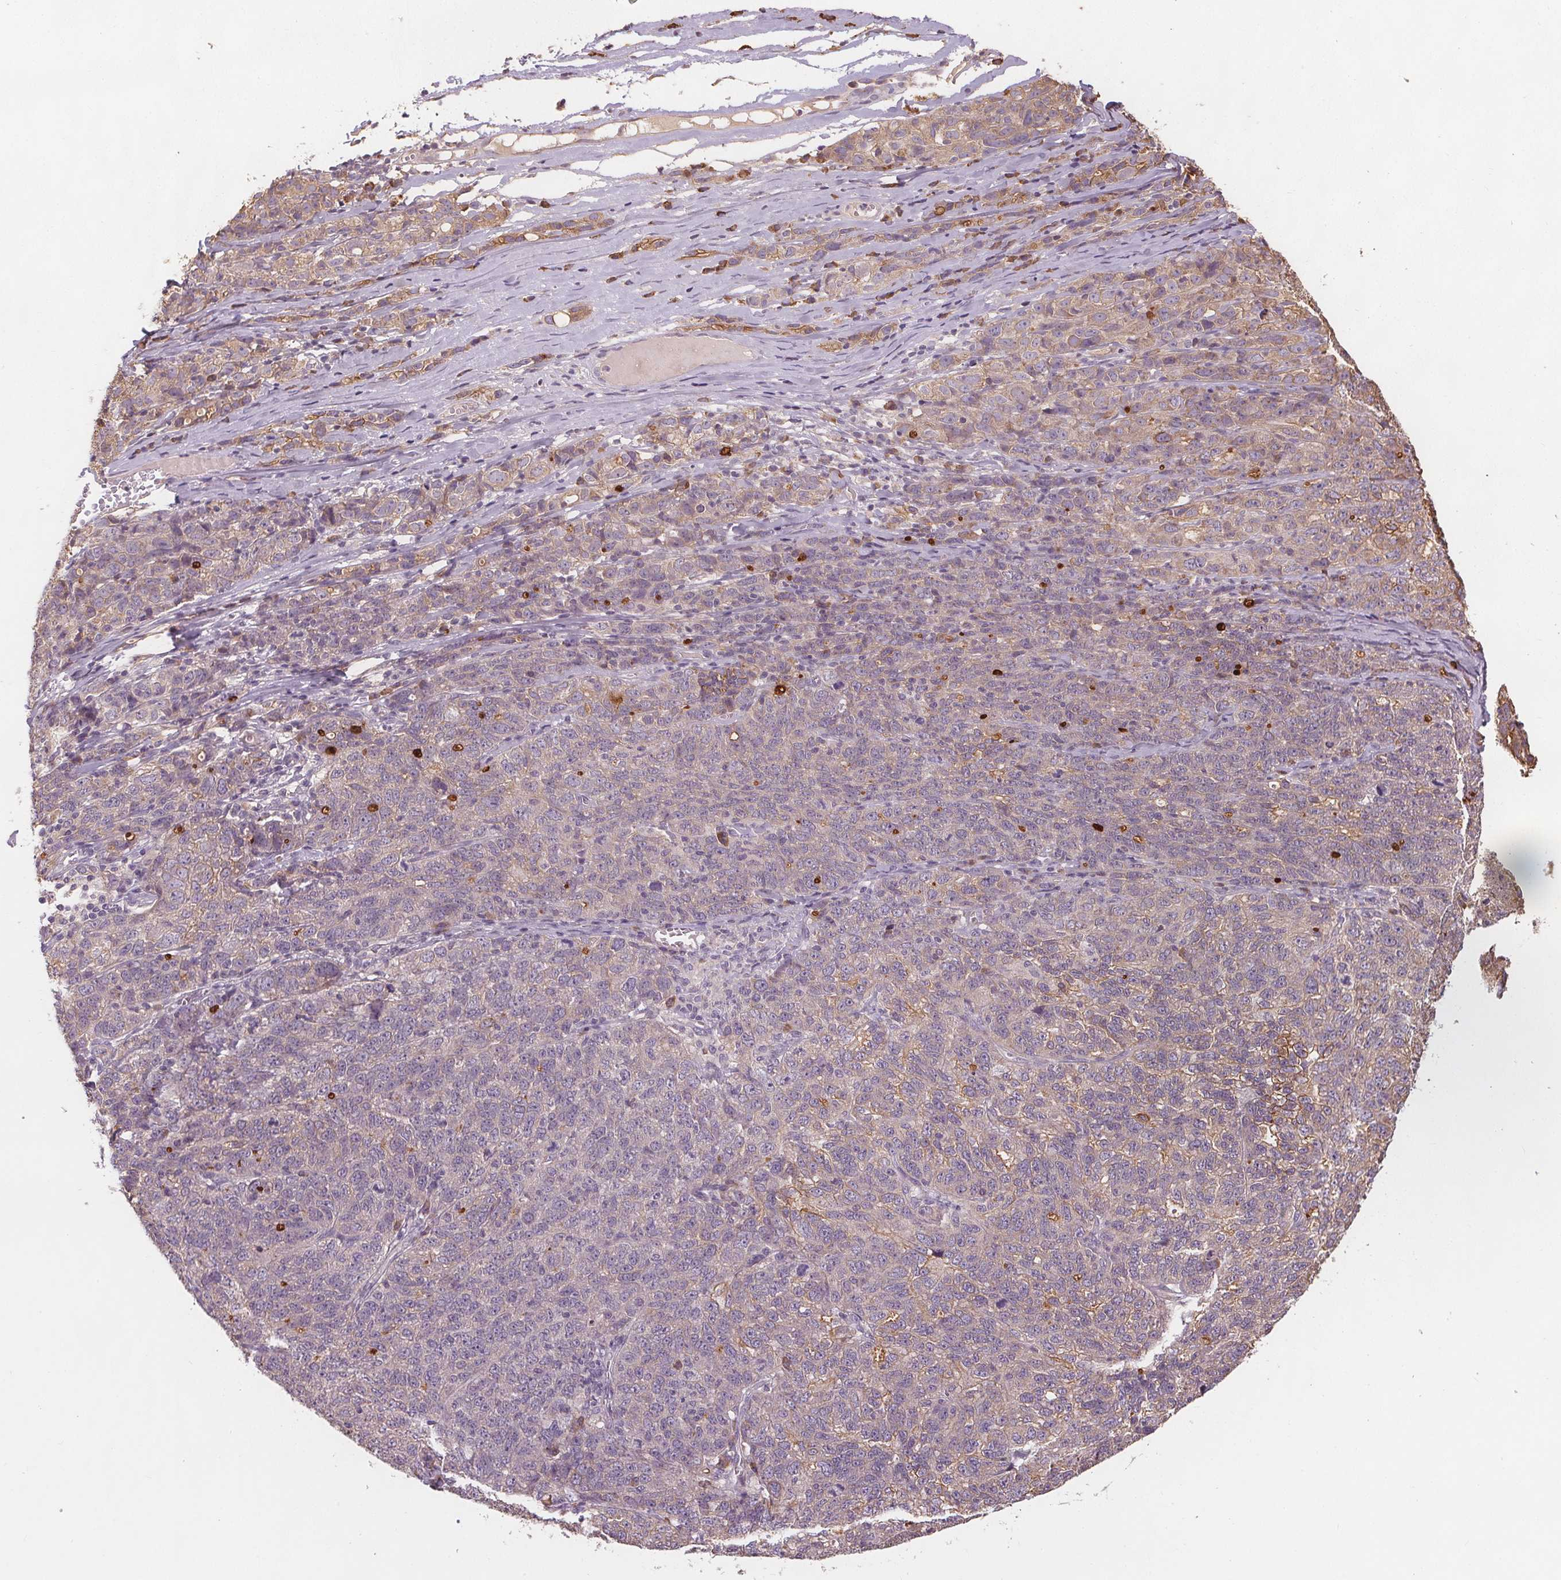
{"staining": {"intensity": "negative", "quantity": "none", "location": "none"}, "tissue": "ovarian cancer", "cell_type": "Tumor cells", "image_type": "cancer", "snomed": [{"axis": "morphology", "description": "Cystadenocarcinoma, serous, NOS"}, {"axis": "topography", "description": "Ovary"}], "caption": "This is an IHC image of serous cystadenocarcinoma (ovarian). There is no expression in tumor cells.", "gene": "TMEM80", "patient": {"sex": "female", "age": 71}}